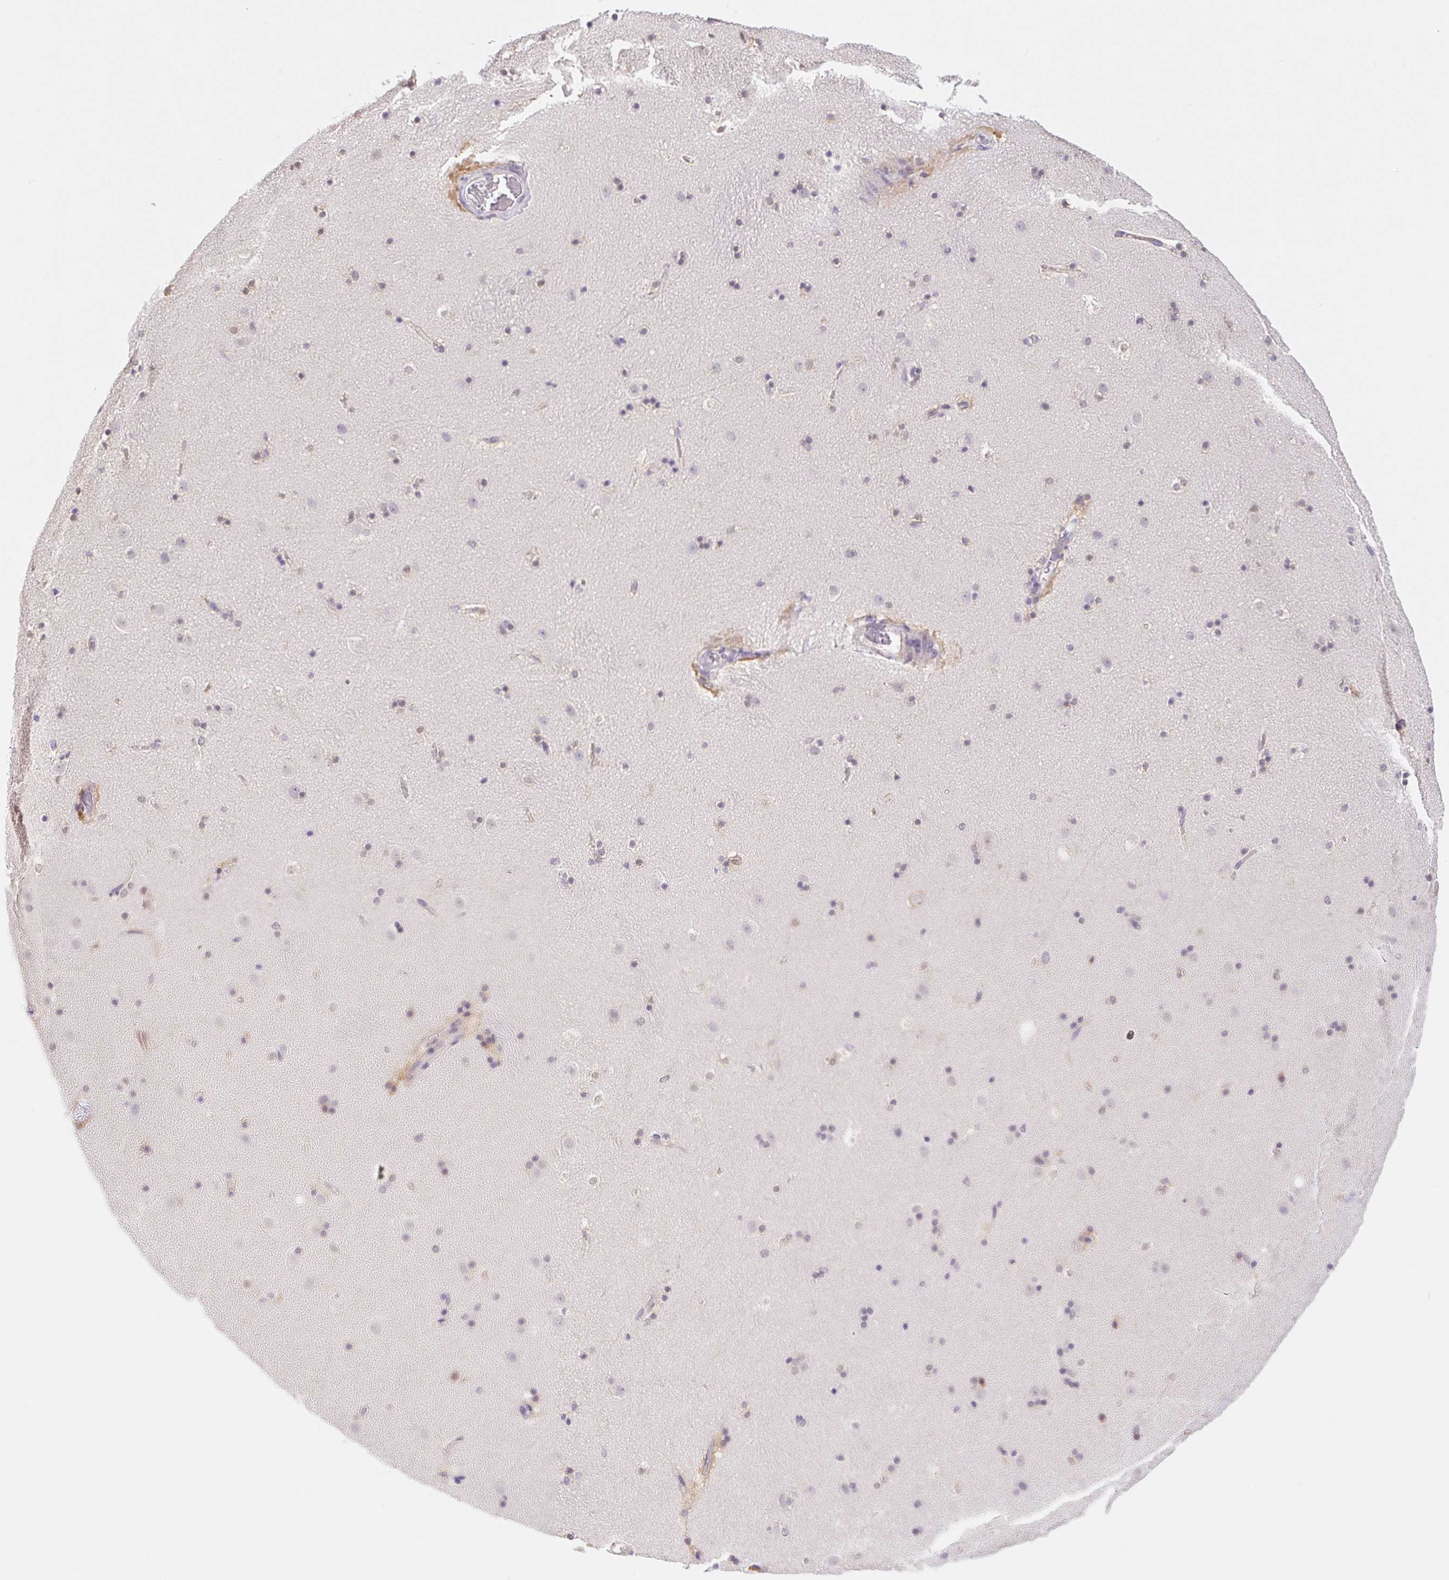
{"staining": {"intensity": "weak", "quantity": "<25%", "location": "nuclear"}, "tissue": "caudate", "cell_type": "Glial cells", "image_type": "normal", "snomed": [{"axis": "morphology", "description": "Normal tissue, NOS"}, {"axis": "topography", "description": "Lateral ventricle wall"}], "caption": "An immunohistochemistry photomicrograph of normal caudate is shown. There is no staining in glial cells of caudate.", "gene": "L3MBTL4", "patient": {"sex": "male", "age": 37}}